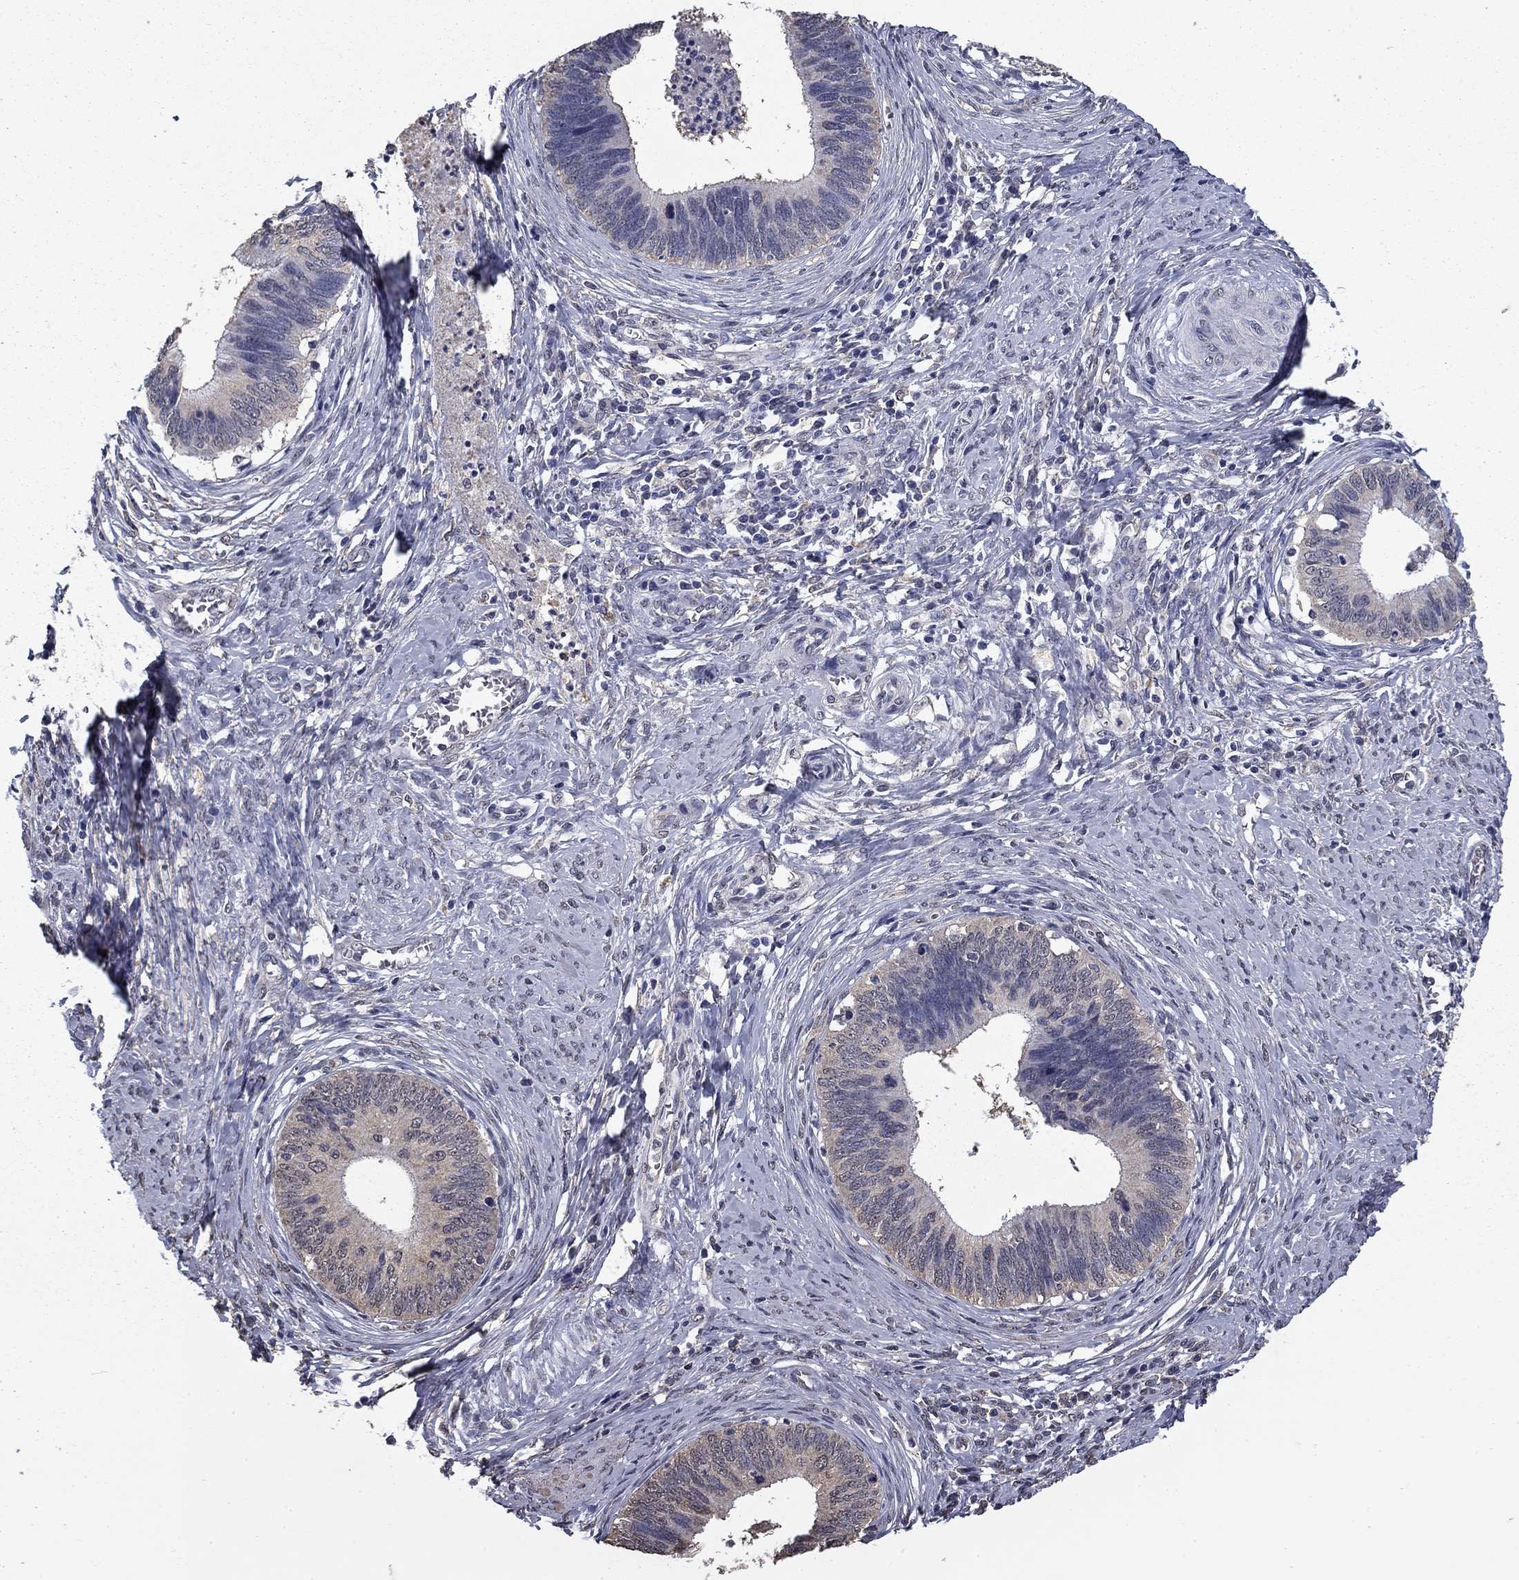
{"staining": {"intensity": "negative", "quantity": "none", "location": "none"}, "tissue": "cervical cancer", "cell_type": "Tumor cells", "image_type": "cancer", "snomed": [{"axis": "morphology", "description": "Adenocarcinoma, NOS"}, {"axis": "topography", "description": "Cervix"}], "caption": "Immunohistochemistry of human adenocarcinoma (cervical) reveals no expression in tumor cells.", "gene": "MFAP3L", "patient": {"sex": "female", "age": 42}}